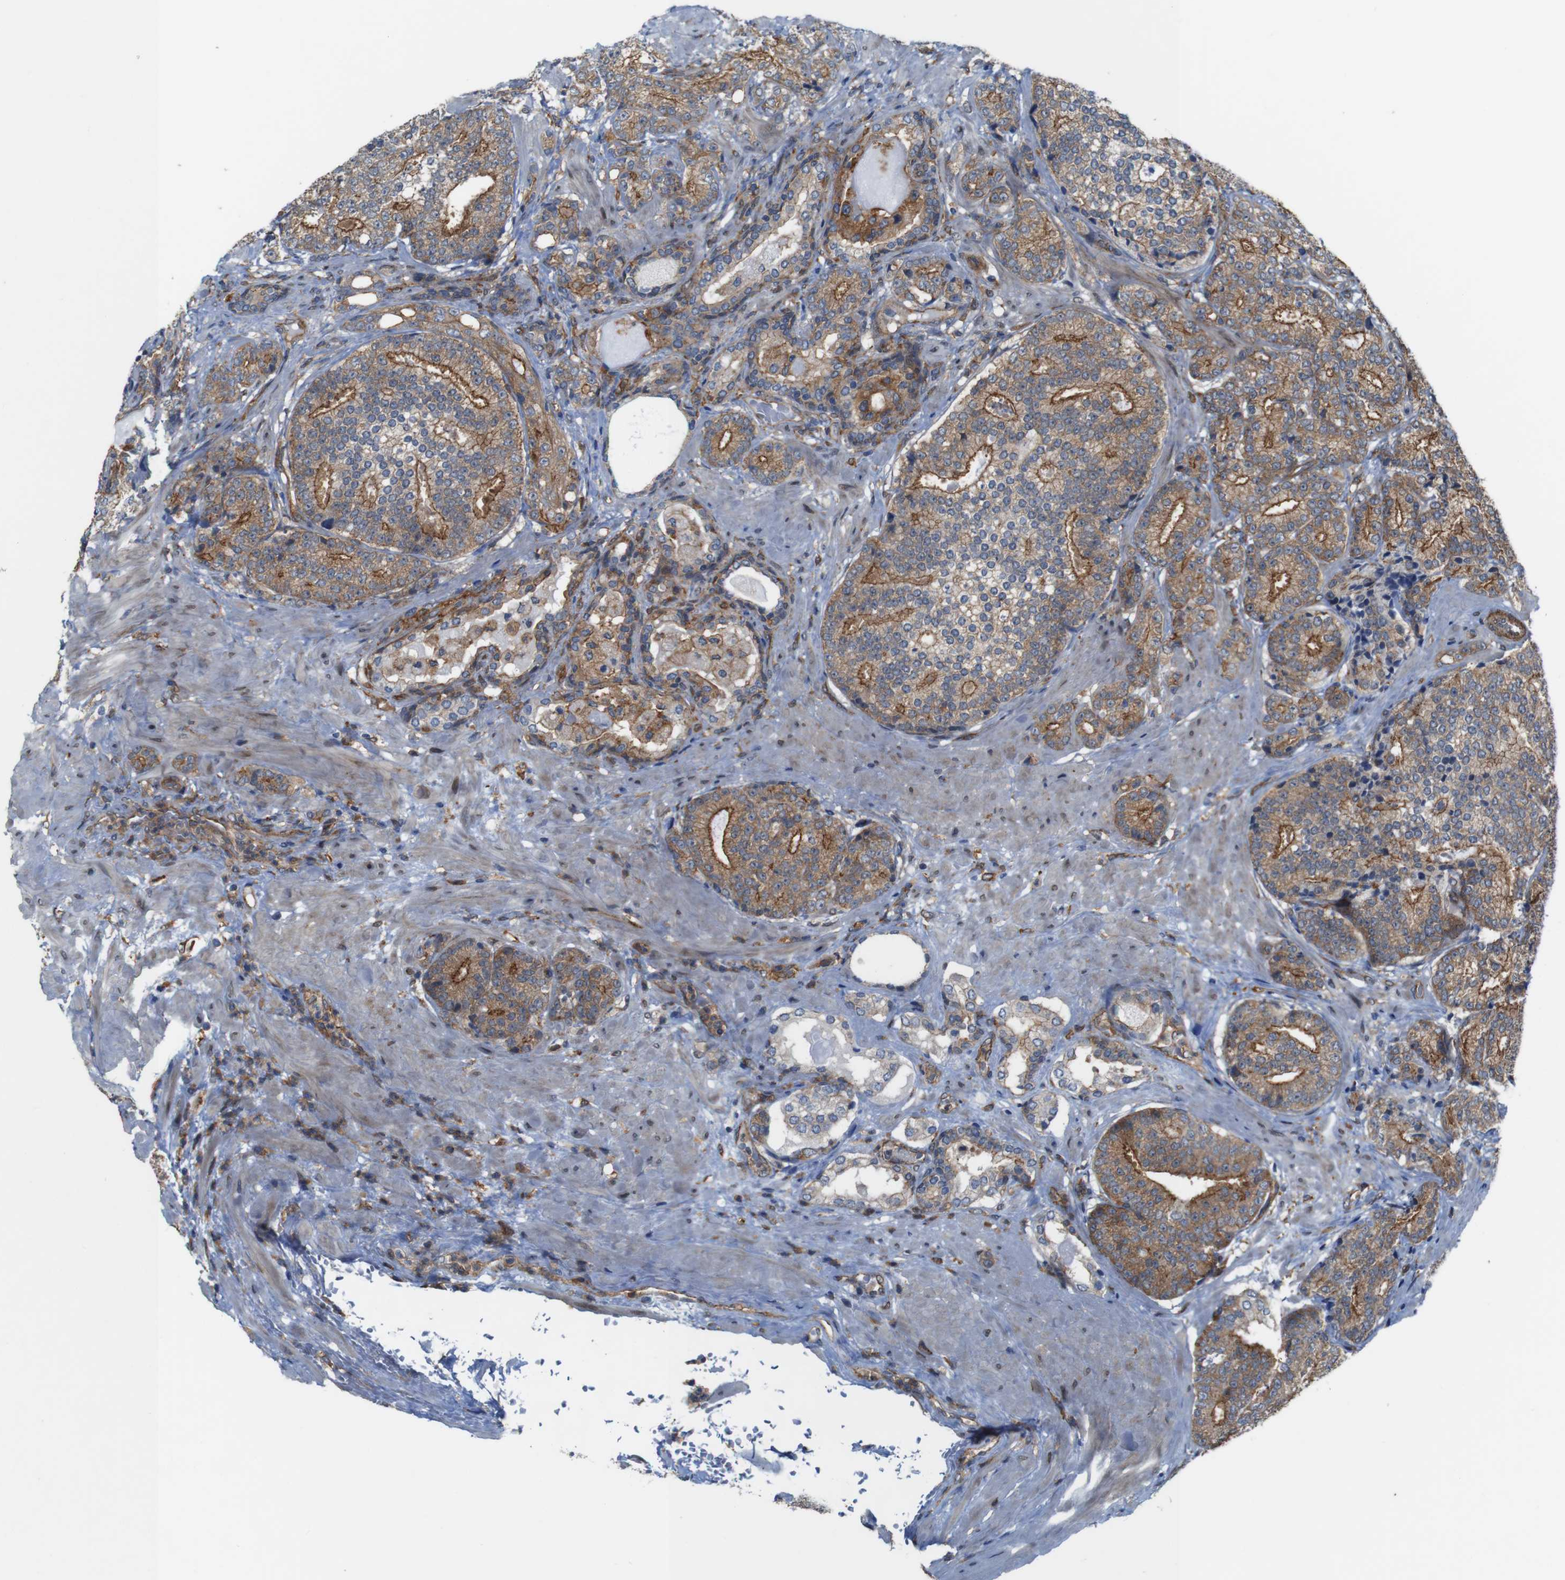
{"staining": {"intensity": "strong", "quantity": "25%-75%", "location": "cytoplasmic/membranous"}, "tissue": "prostate cancer", "cell_type": "Tumor cells", "image_type": "cancer", "snomed": [{"axis": "morphology", "description": "Adenocarcinoma, High grade"}, {"axis": "topography", "description": "Prostate"}], "caption": "Approximately 25%-75% of tumor cells in human adenocarcinoma (high-grade) (prostate) display strong cytoplasmic/membranous protein staining as visualized by brown immunohistochemical staining.", "gene": "PTGER4", "patient": {"sex": "male", "age": 61}}